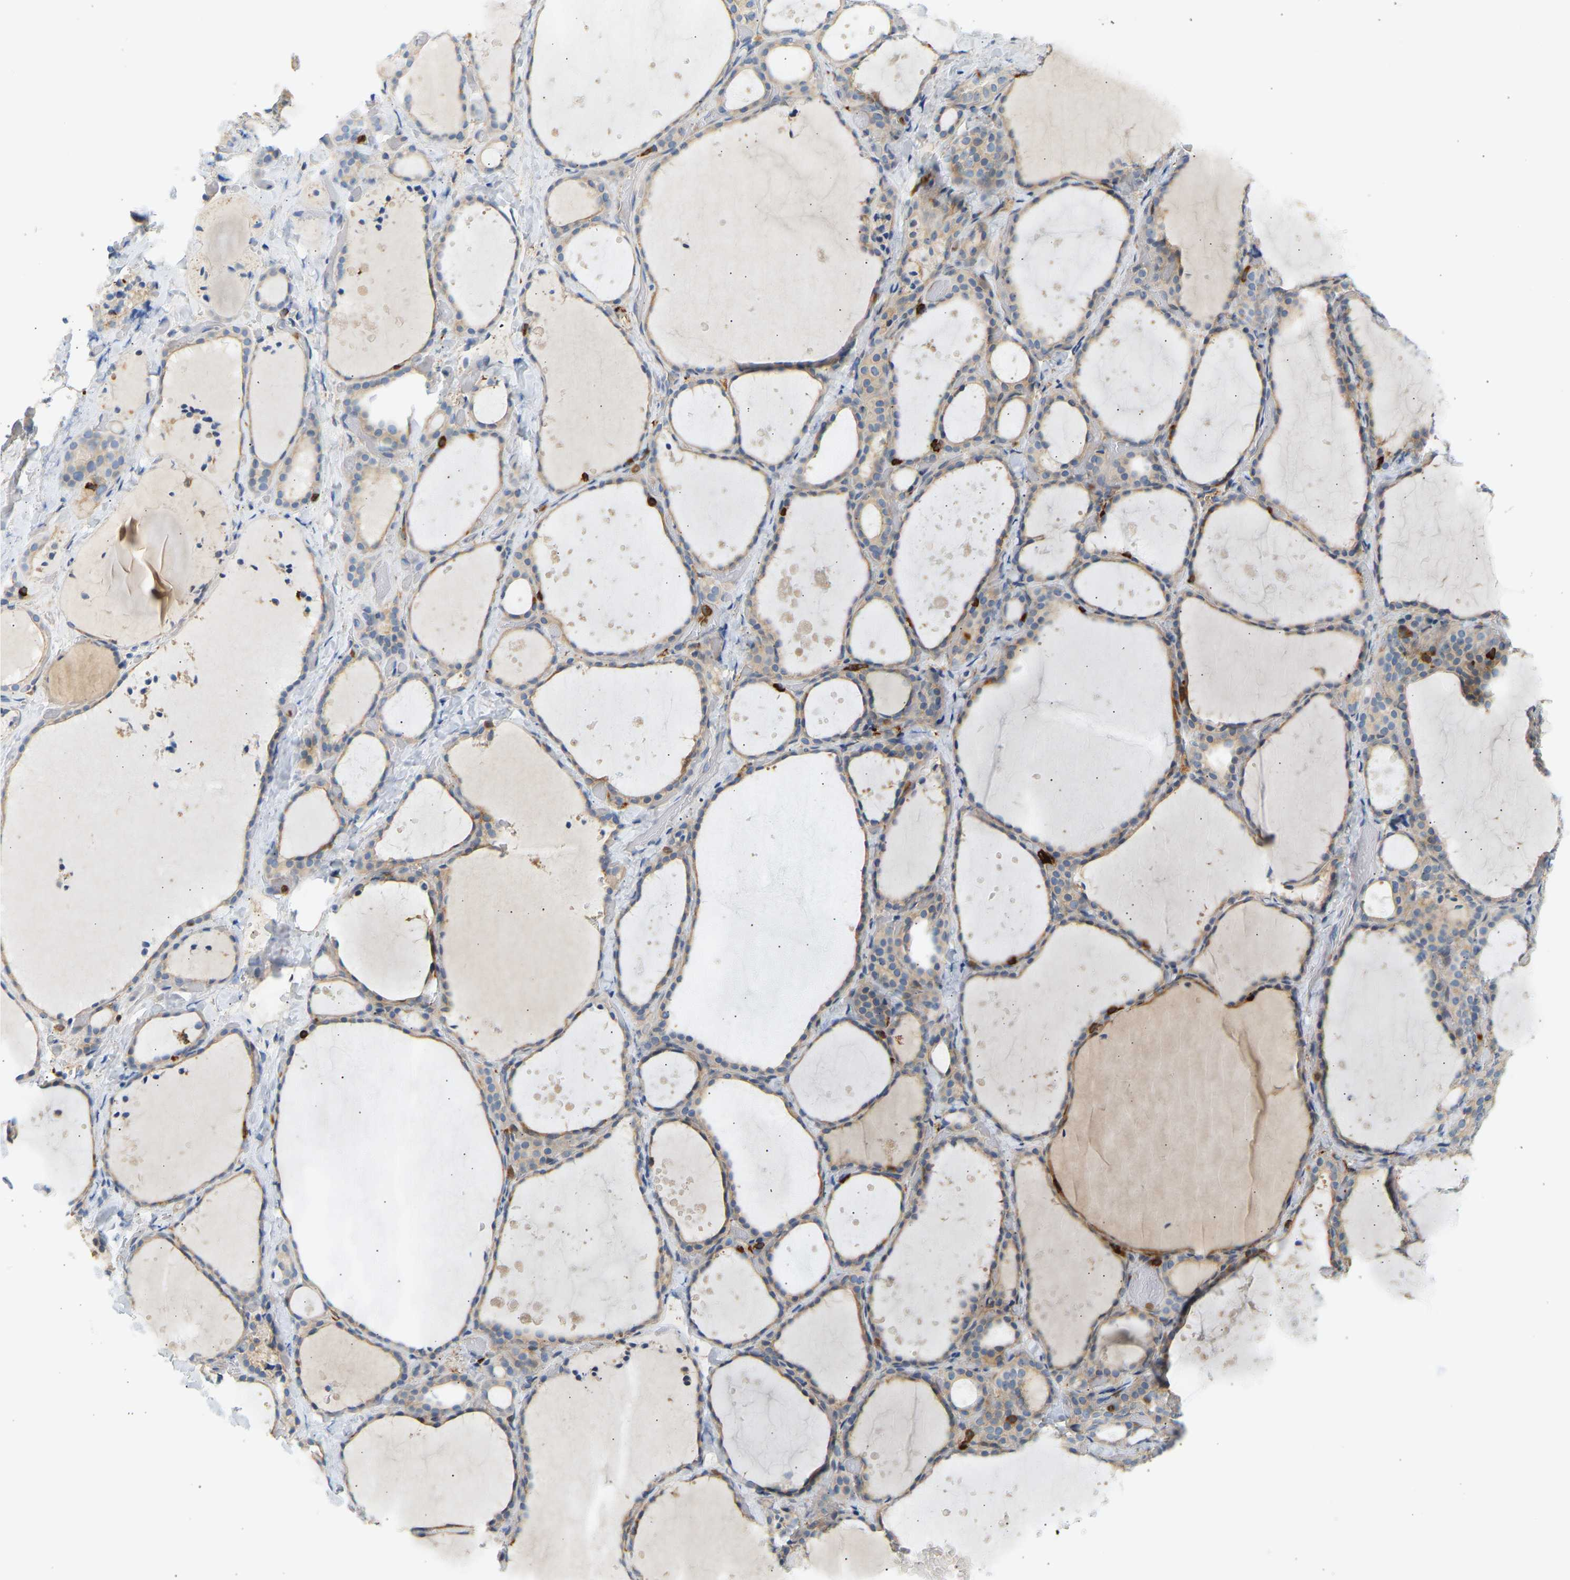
{"staining": {"intensity": "weak", "quantity": ">75%", "location": "cytoplasmic/membranous"}, "tissue": "thyroid gland", "cell_type": "Glandular cells", "image_type": "normal", "snomed": [{"axis": "morphology", "description": "Normal tissue, NOS"}, {"axis": "topography", "description": "Thyroid gland"}], "caption": "Immunohistochemistry of benign human thyroid gland shows low levels of weak cytoplasmic/membranous staining in approximately >75% of glandular cells.", "gene": "FNBP1", "patient": {"sex": "female", "age": 44}}